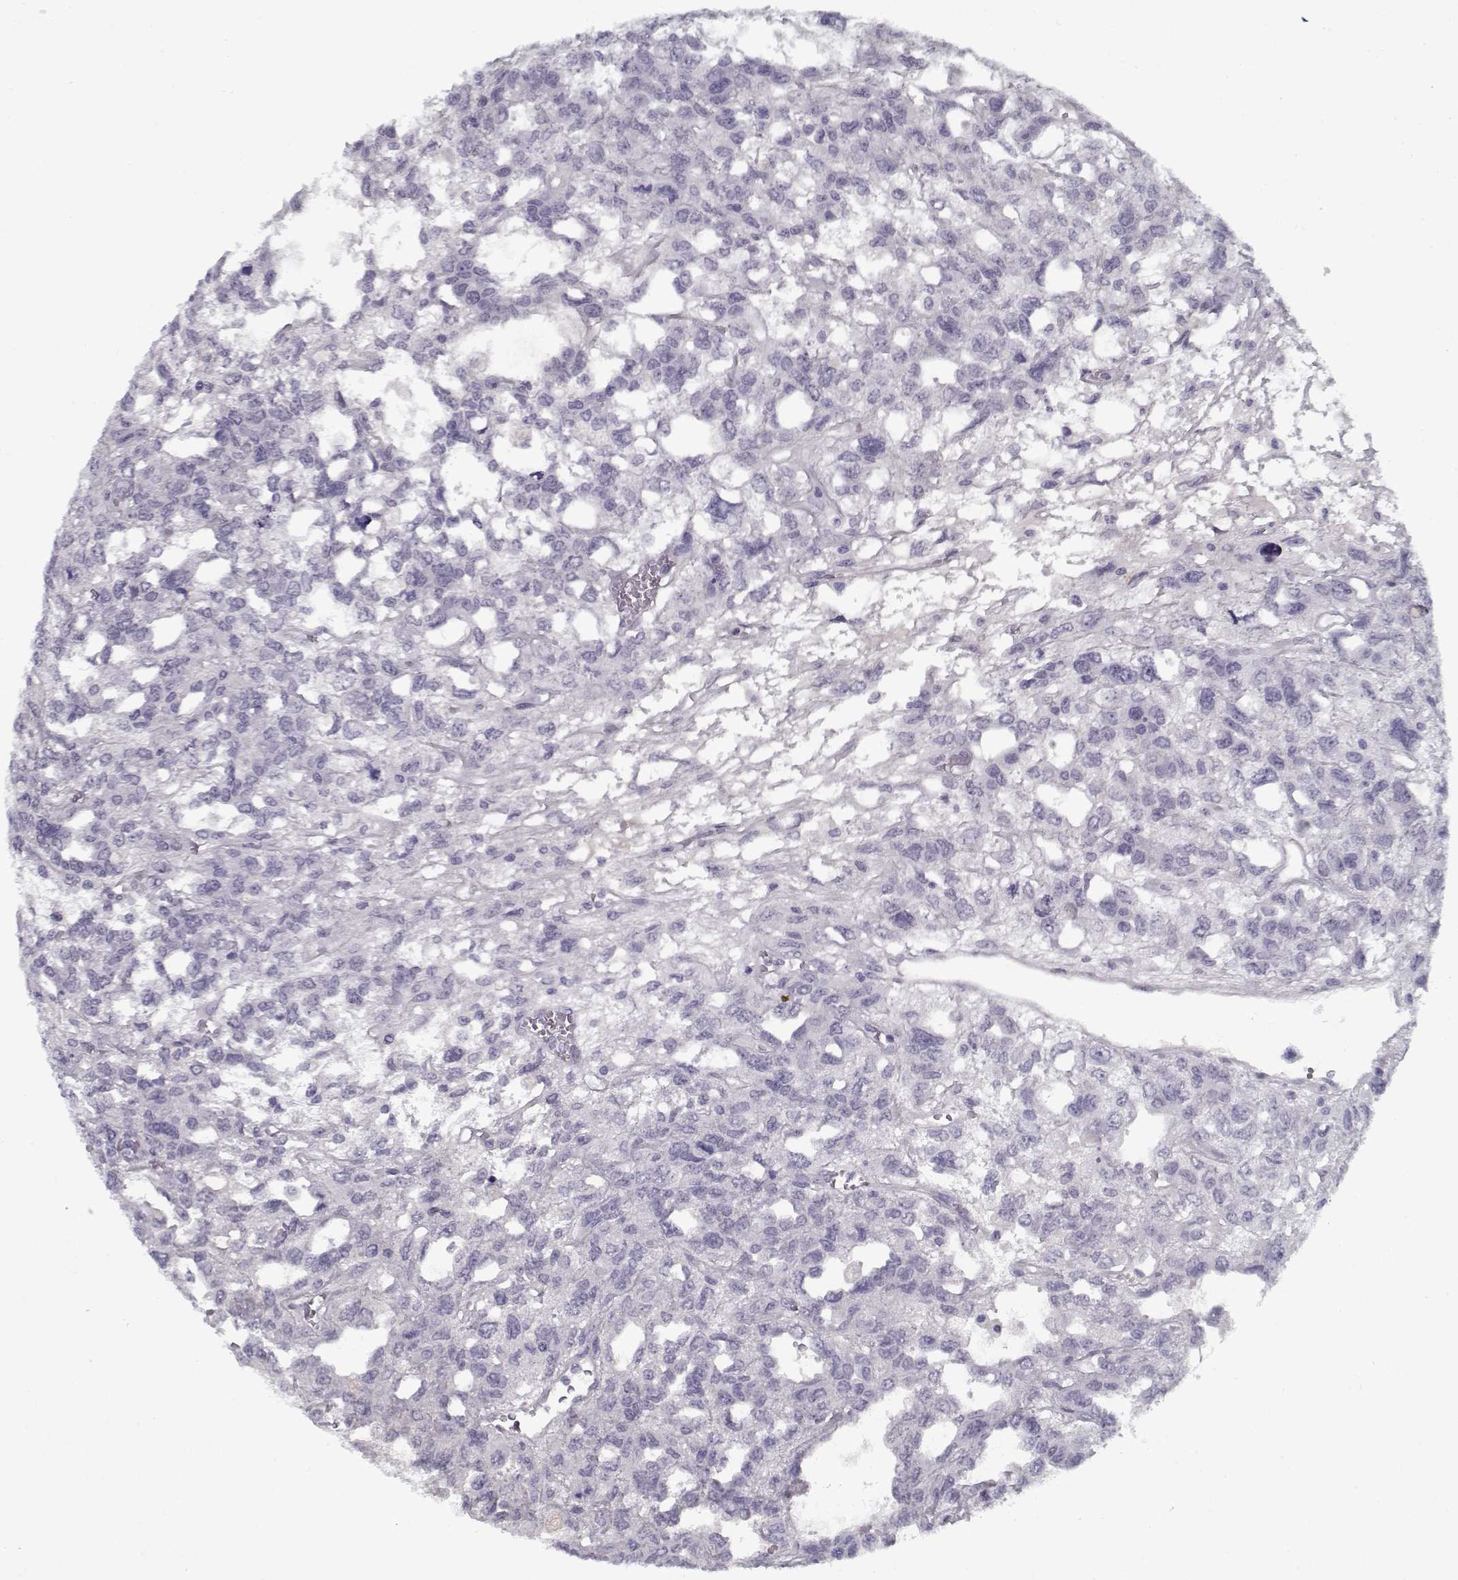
{"staining": {"intensity": "negative", "quantity": "none", "location": "none"}, "tissue": "testis cancer", "cell_type": "Tumor cells", "image_type": "cancer", "snomed": [{"axis": "morphology", "description": "Seminoma, NOS"}, {"axis": "topography", "description": "Testis"}], "caption": "DAB (3,3'-diaminobenzidine) immunohistochemical staining of testis cancer (seminoma) shows no significant expression in tumor cells. Nuclei are stained in blue.", "gene": "SPACA9", "patient": {"sex": "male", "age": 52}}